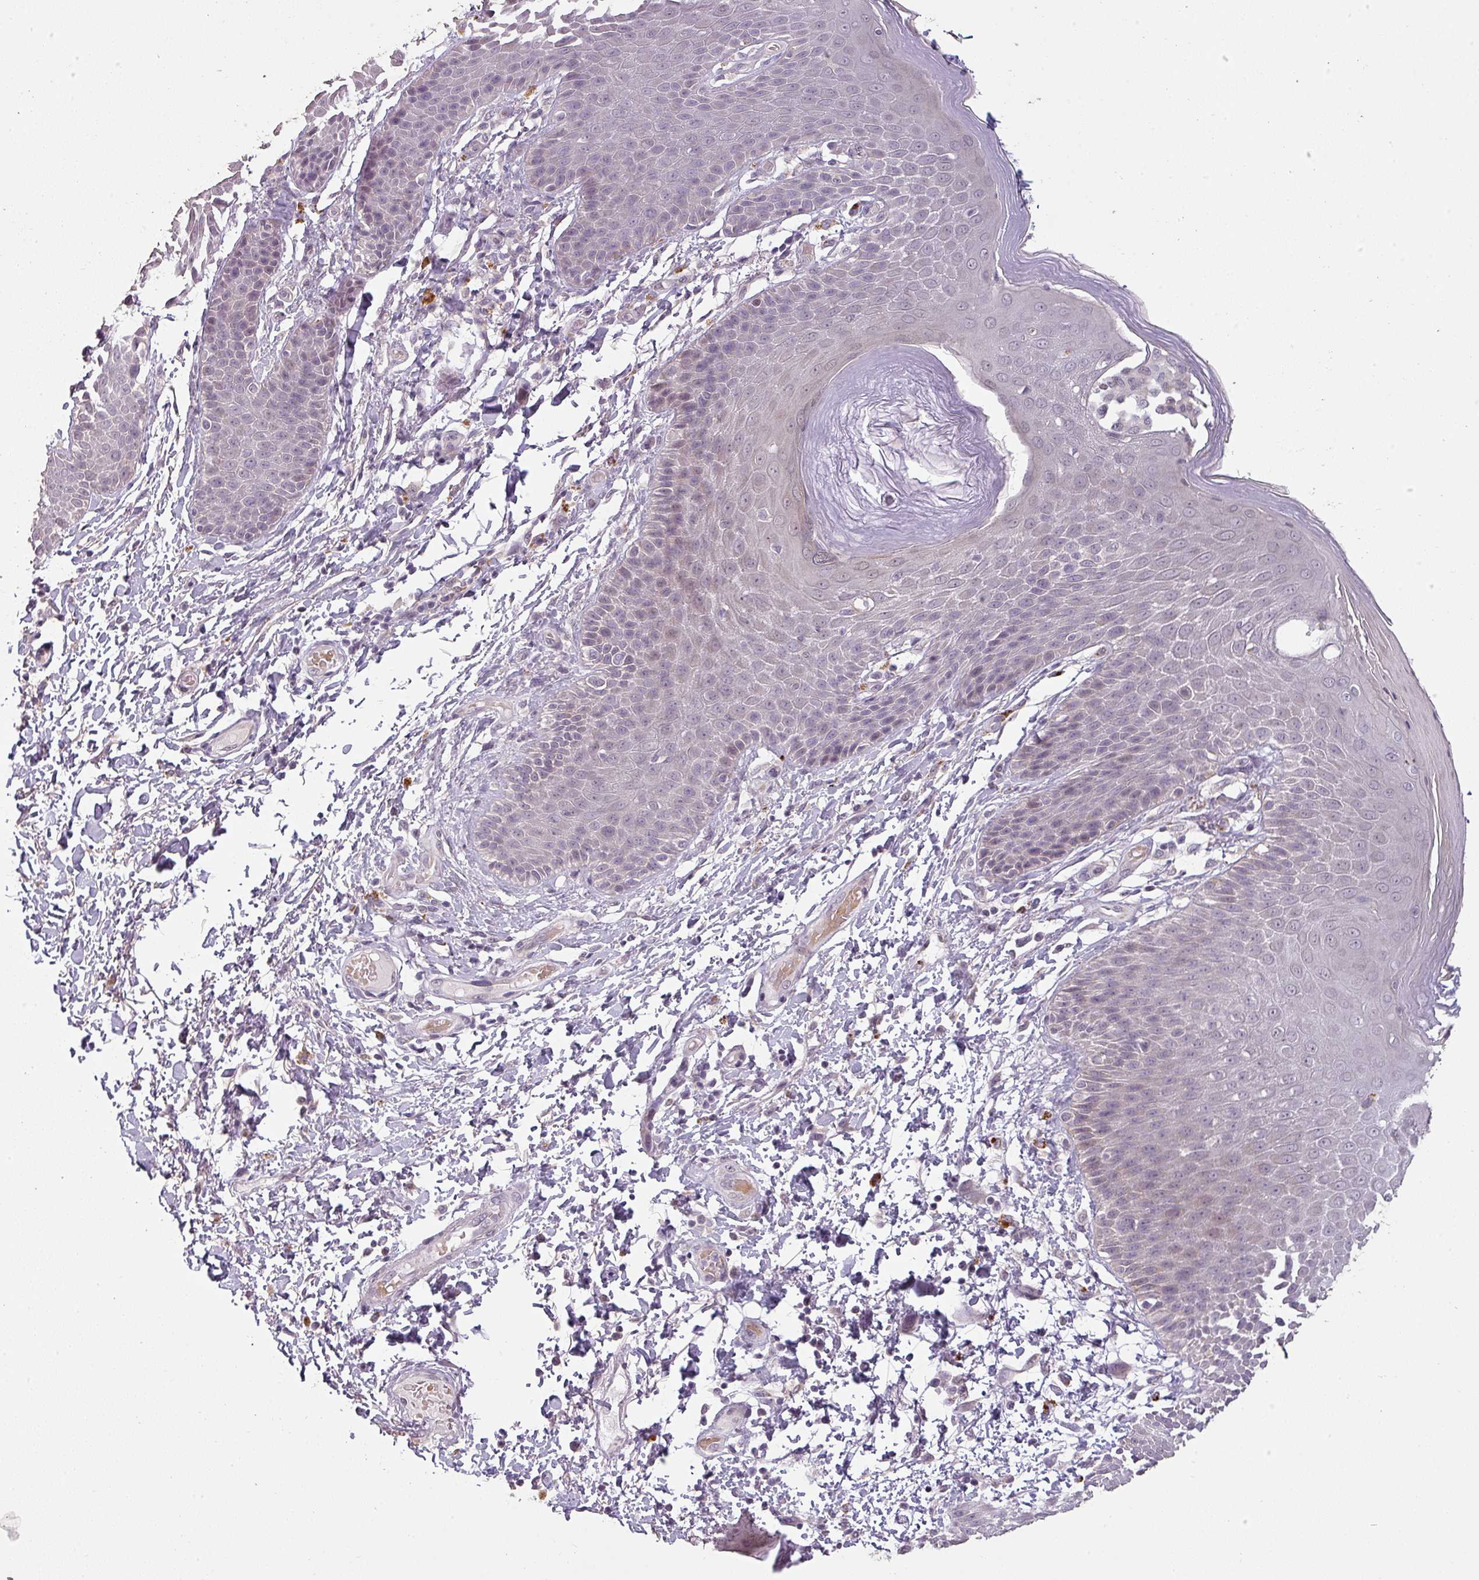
{"staining": {"intensity": "weak", "quantity": "<25%", "location": "cytoplasmic/membranous"}, "tissue": "skin", "cell_type": "Epidermal cells", "image_type": "normal", "snomed": [{"axis": "morphology", "description": "Normal tissue, NOS"}, {"axis": "topography", "description": "Peripheral nerve tissue"}], "caption": "High power microscopy histopathology image of an immunohistochemistry micrograph of normal skin, revealing no significant positivity in epidermal cells.", "gene": "LYPLA1", "patient": {"sex": "male", "age": 51}}